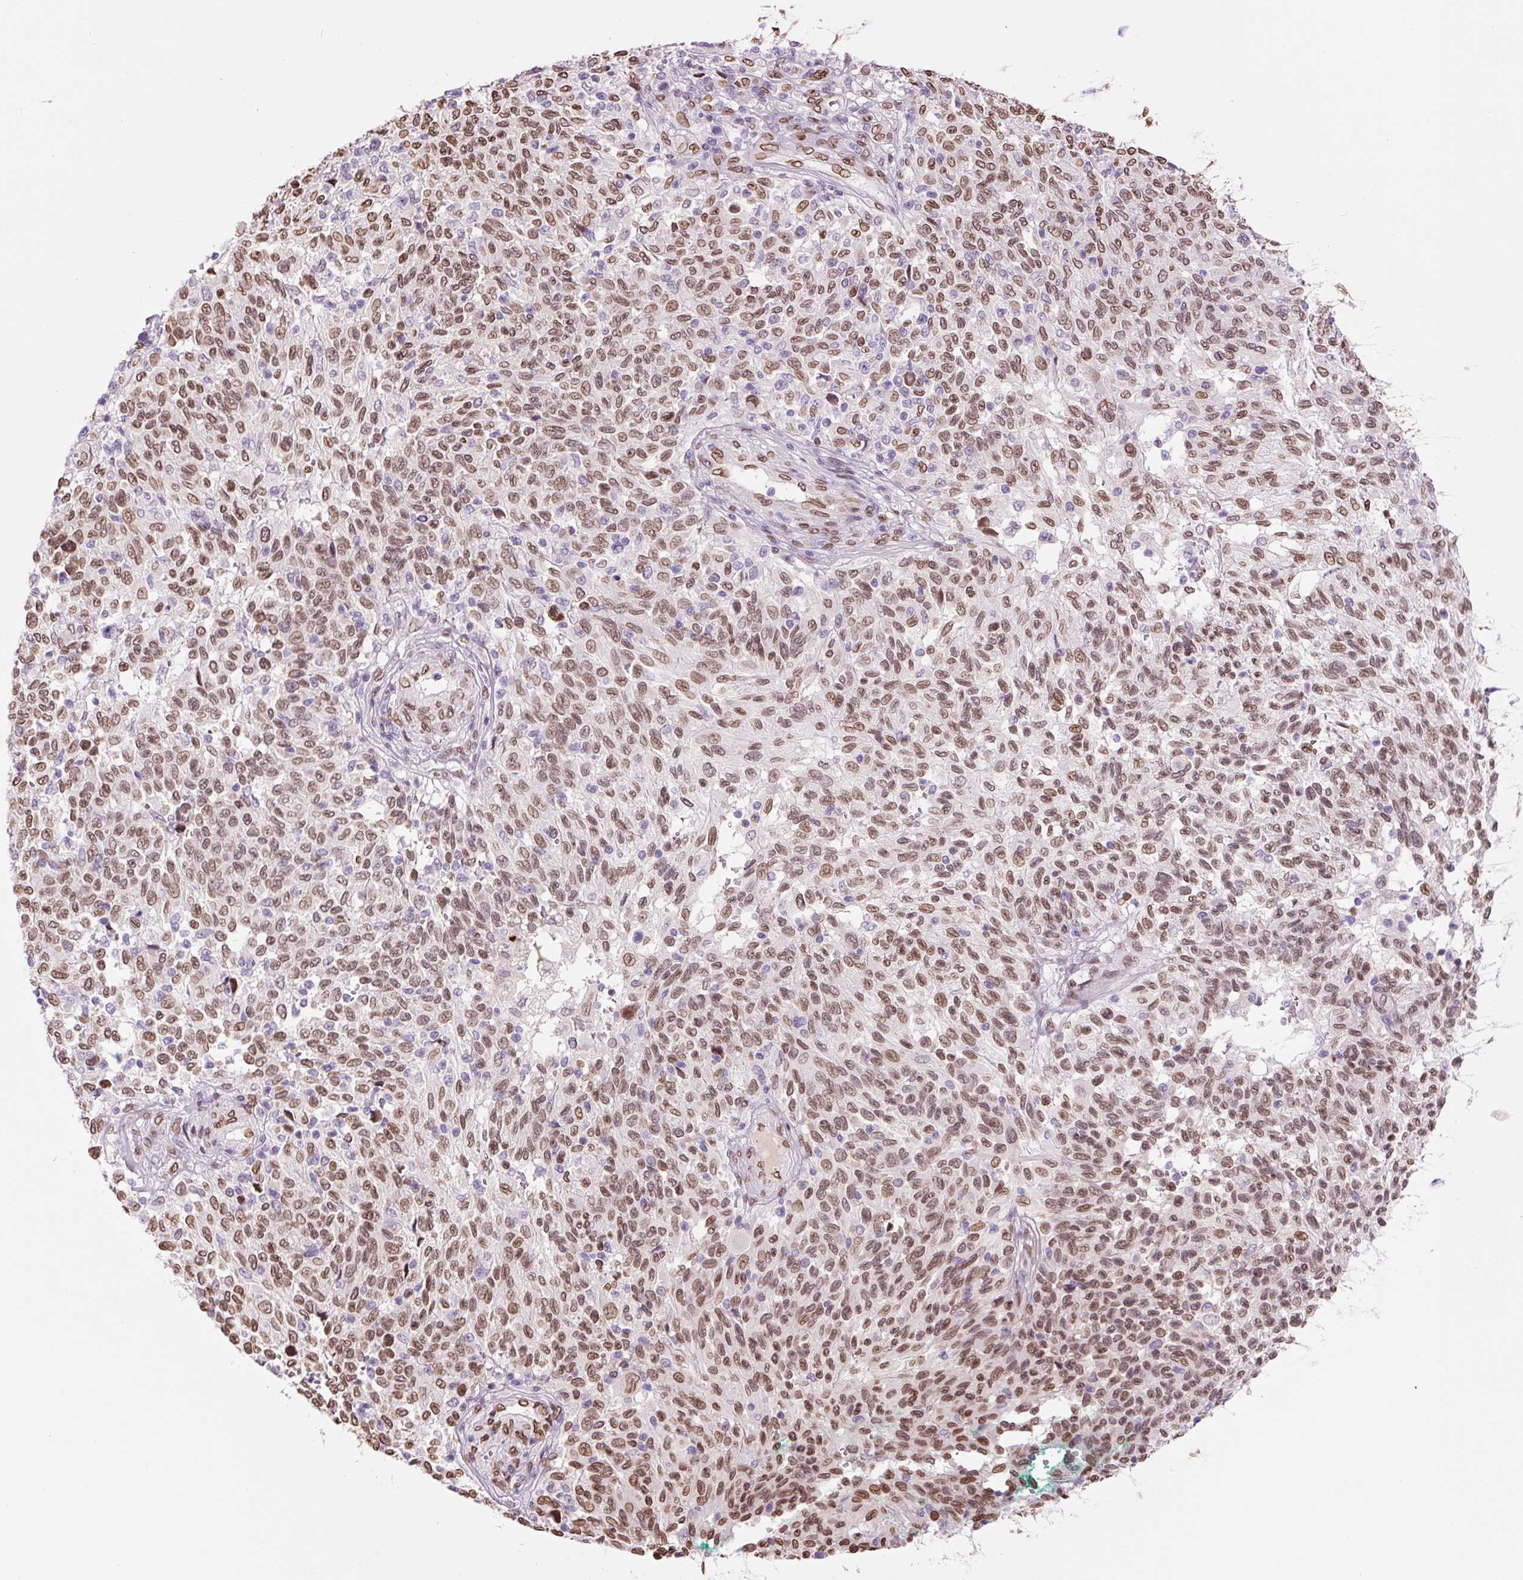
{"staining": {"intensity": "moderate", "quantity": ">75%", "location": "nuclear"}, "tissue": "melanoma", "cell_type": "Tumor cells", "image_type": "cancer", "snomed": [{"axis": "morphology", "description": "Malignant melanoma, NOS"}, {"axis": "topography", "description": "Skin"}], "caption": "Immunohistochemical staining of malignant melanoma shows moderate nuclear protein positivity in approximately >75% of tumor cells.", "gene": "ZNF224", "patient": {"sex": "male", "age": 66}}